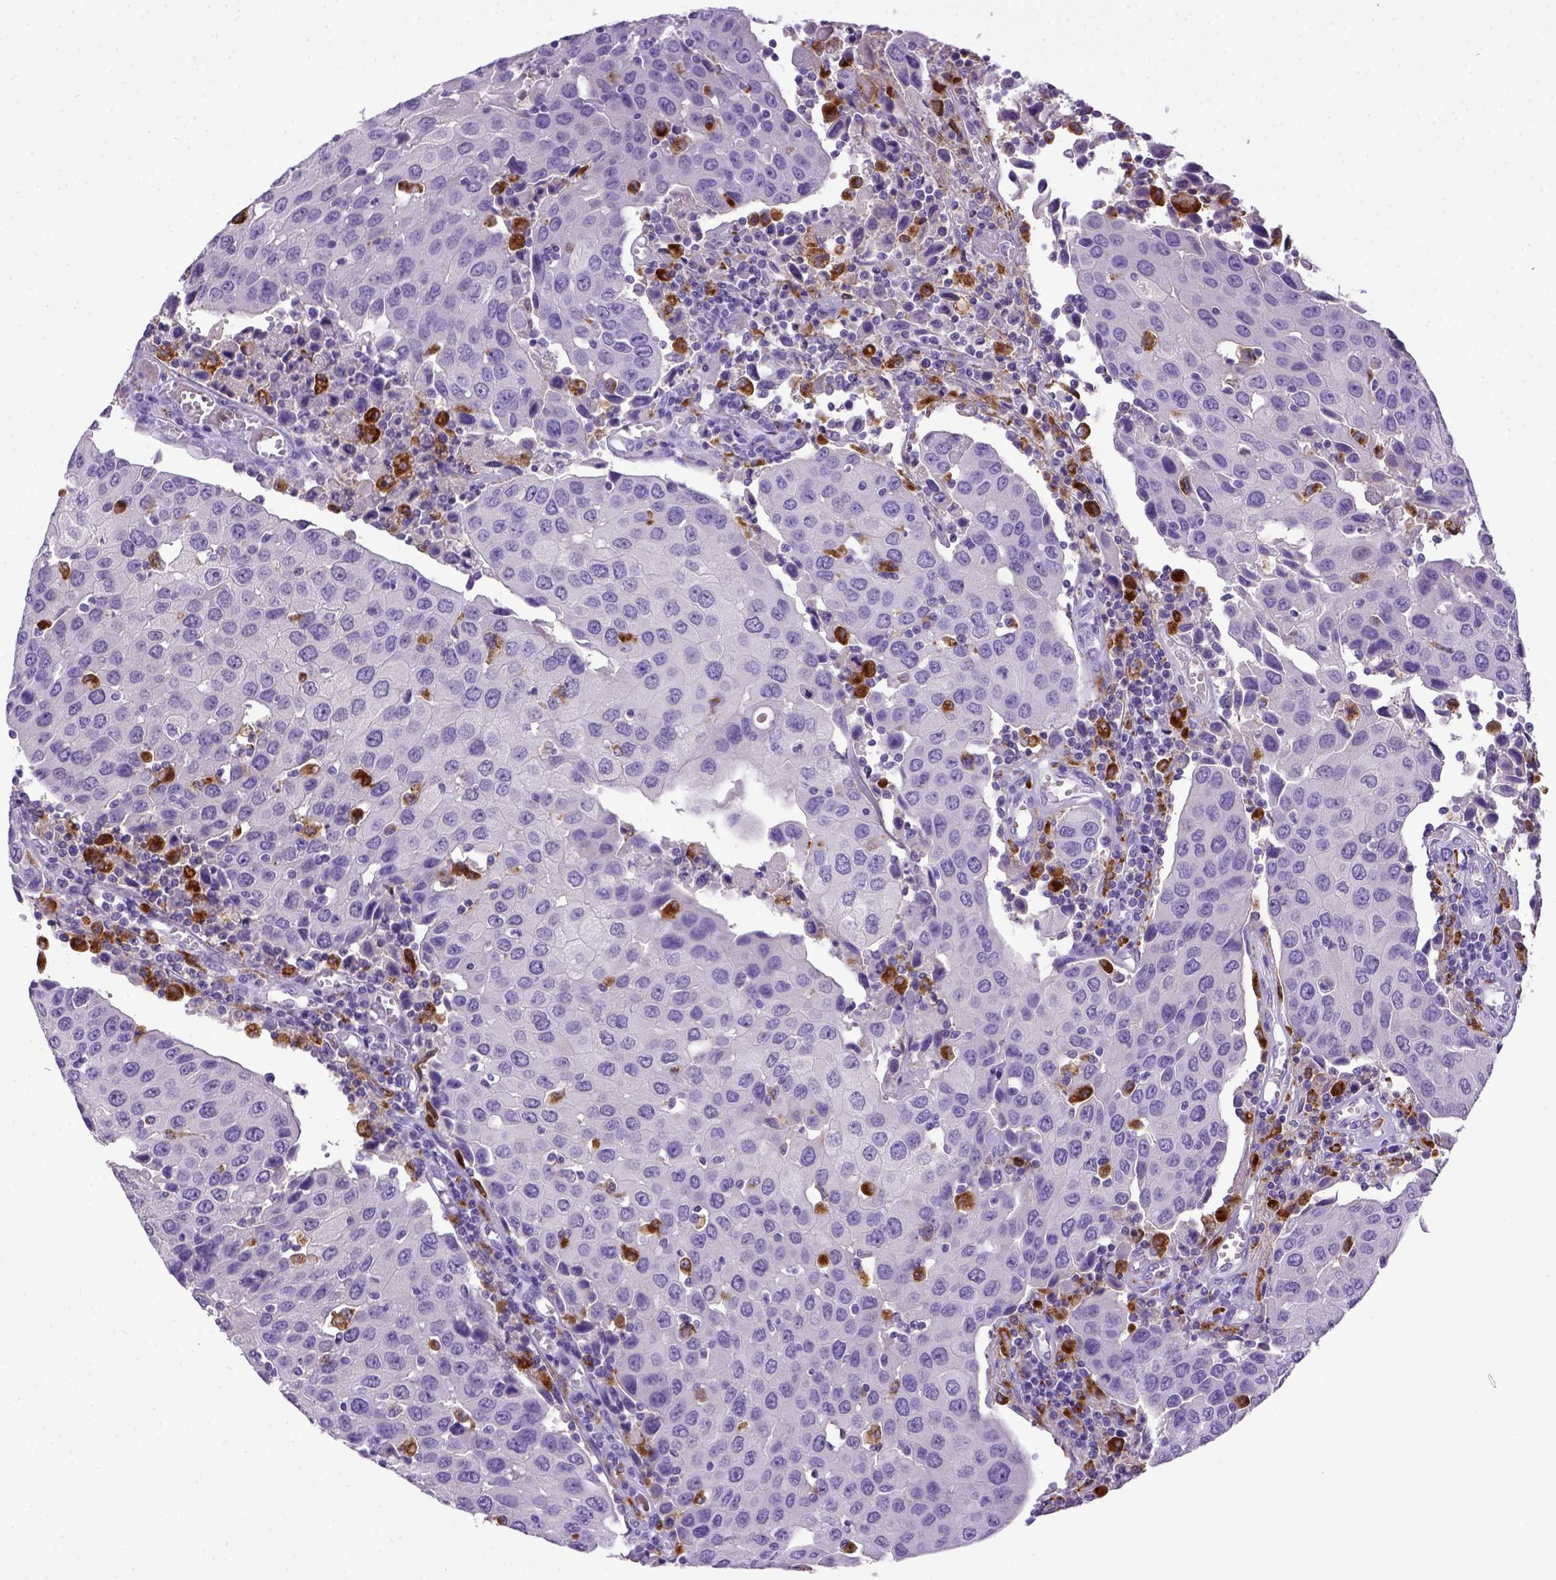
{"staining": {"intensity": "negative", "quantity": "none", "location": "none"}, "tissue": "urothelial cancer", "cell_type": "Tumor cells", "image_type": "cancer", "snomed": [{"axis": "morphology", "description": "Urothelial carcinoma, High grade"}, {"axis": "topography", "description": "Urinary bladder"}], "caption": "High magnification brightfield microscopy of high-grade urothelial carcinoma stained with DAB (brown) and counterstained with hematoxylin (blue): tumor cells show no significant staining.", "gene": "CD68", "patient": {"sex": "female", "age": 85}}